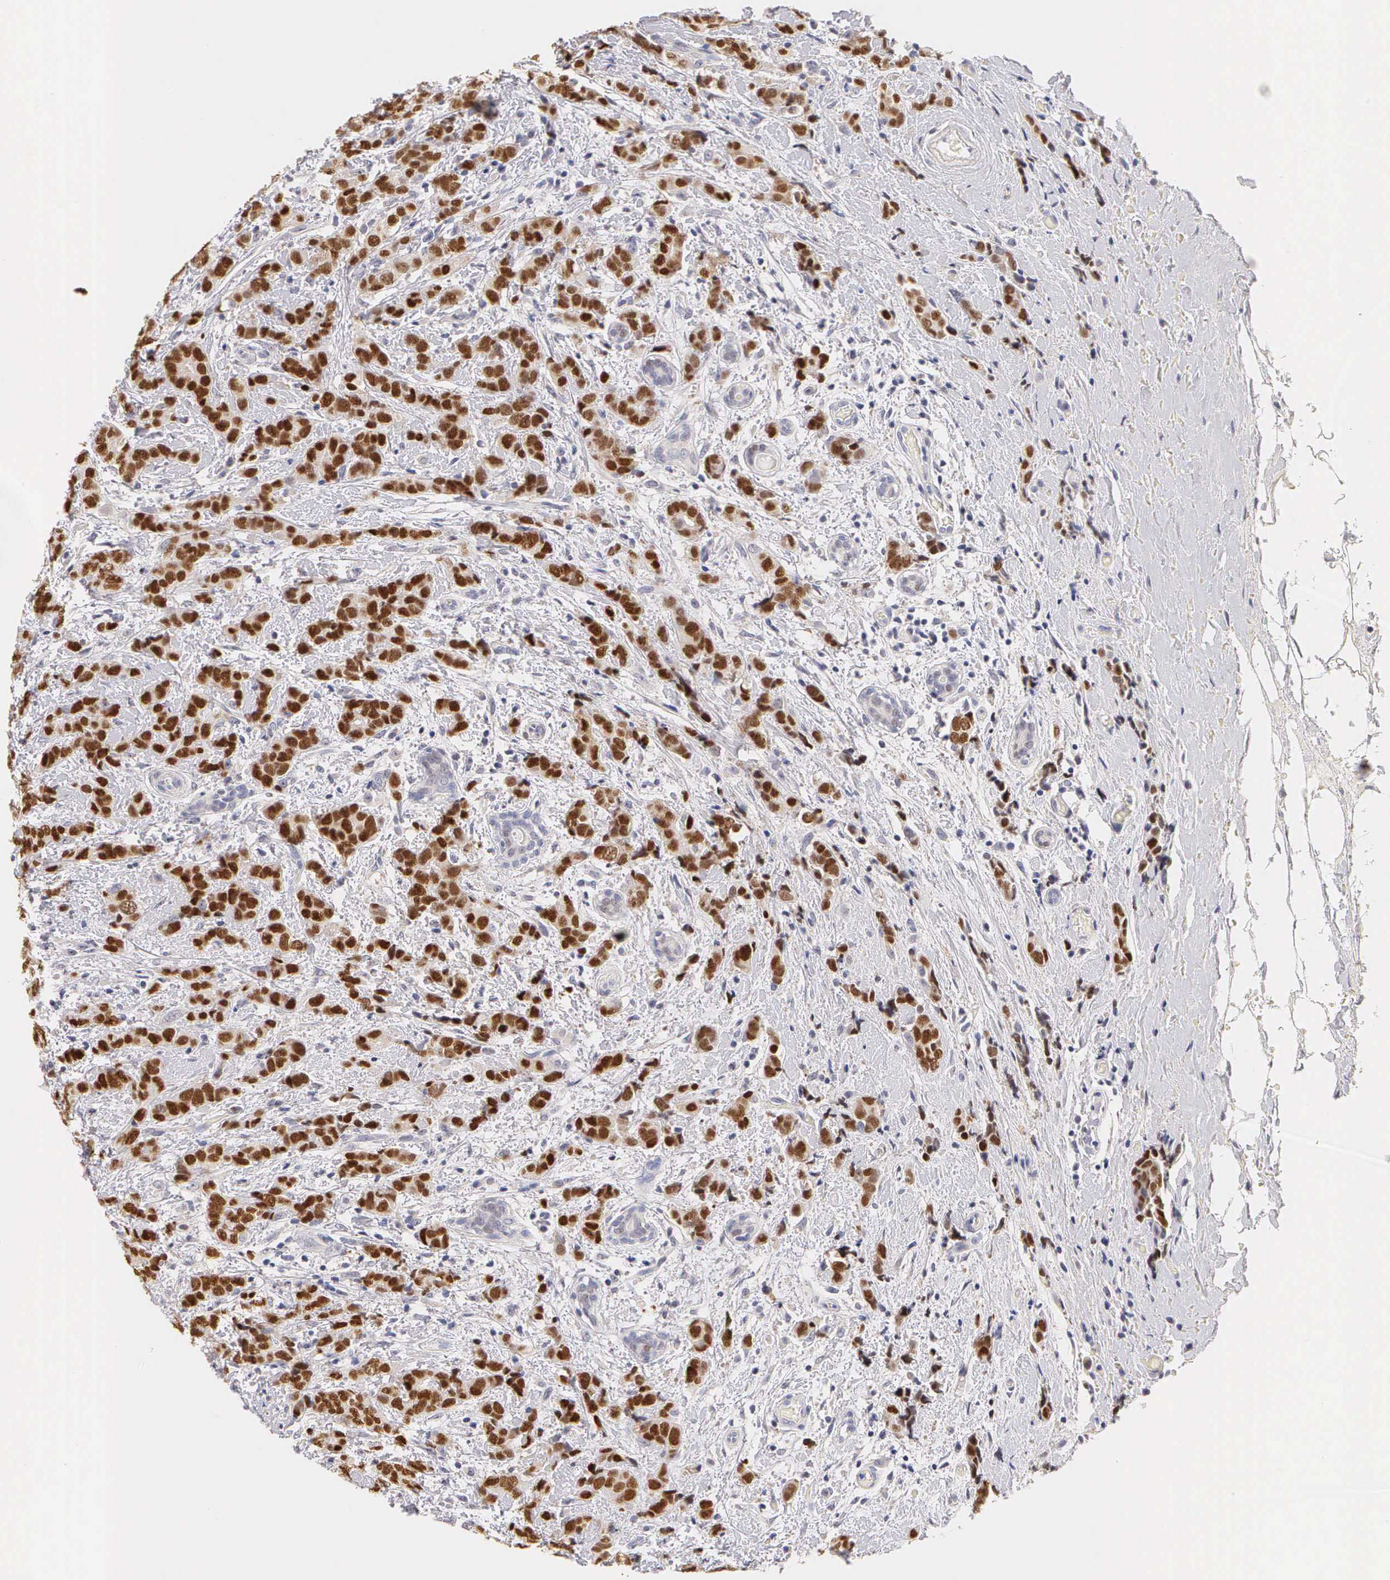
{"staining": {"intensity": "strong", "quantity": ">75%", "location": "nuclear"}, "tissue": "breast cancer", "cell_type": "Tumor cells", "image_type": "cancer", "snomed": [{"axis": "morphology", "description": "Duct carcinoma"}, {"axis": "topography", "description": "Breast"}], "caption": "Protein staining by IHC demonstrates strong nuclear expression in about >75% of tumor cells in breast cancer. The staining is performed using DAB brown chromogen to label protein expression. The nuclei are counter-stained blue using hematoxylin.", "gene": "ESR1", "patient": {"sex": "female", "age": 53}}